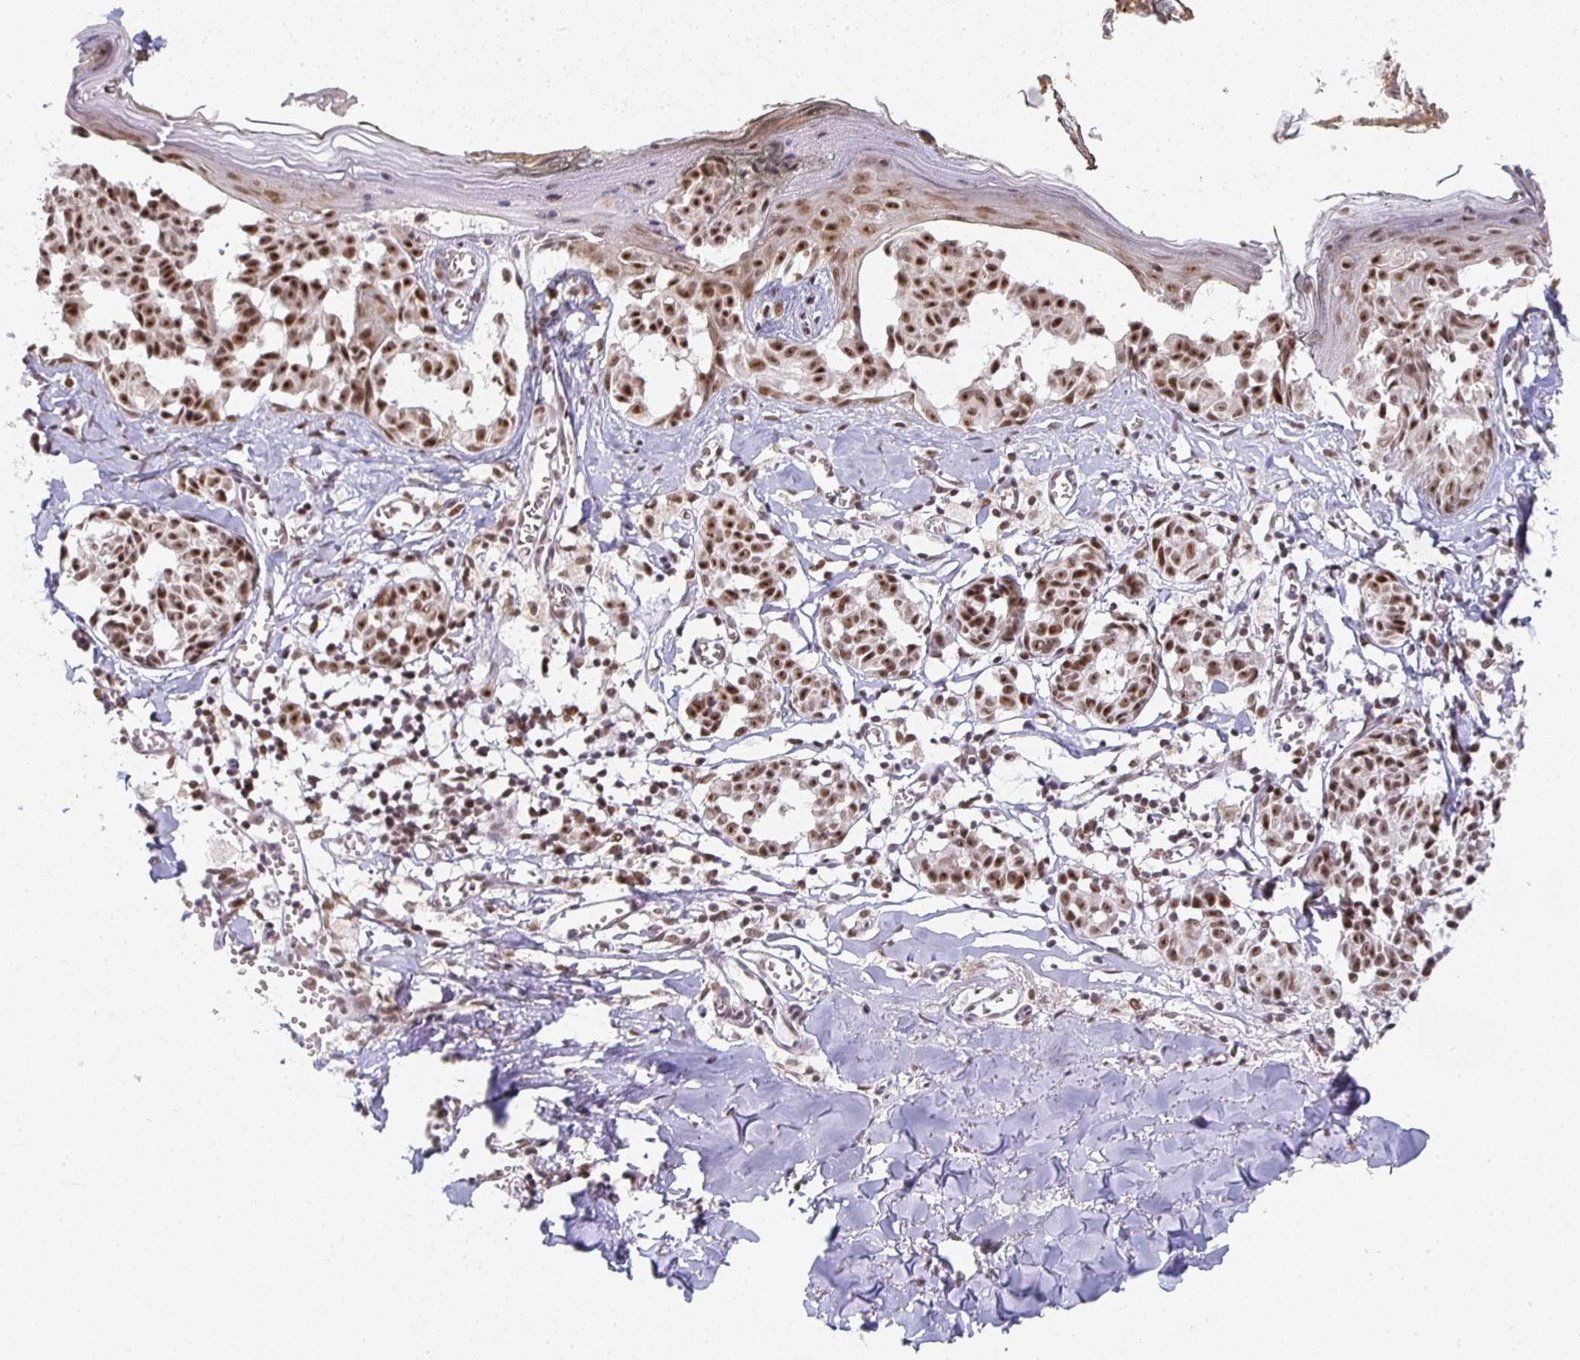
{"staining": {"intensity": "moderate", "quantity": ">75%", "location": "nuclear"}, "tissue": "melanoma", "cell_type": "Tumor cells", "image_type": "cancer", "snomed": [{"axis": "morphology", "description": "Malignant melanoma, NOS"}, {"axis": "topography", "description": "Skin"}], "caption": "Protein staining of melanoma tissue exhibits moderate nuclear expression in approximately >75% of tumor cells.", "gene": "SMARCA2", "patient": {"sex": "female", "age": 43}}